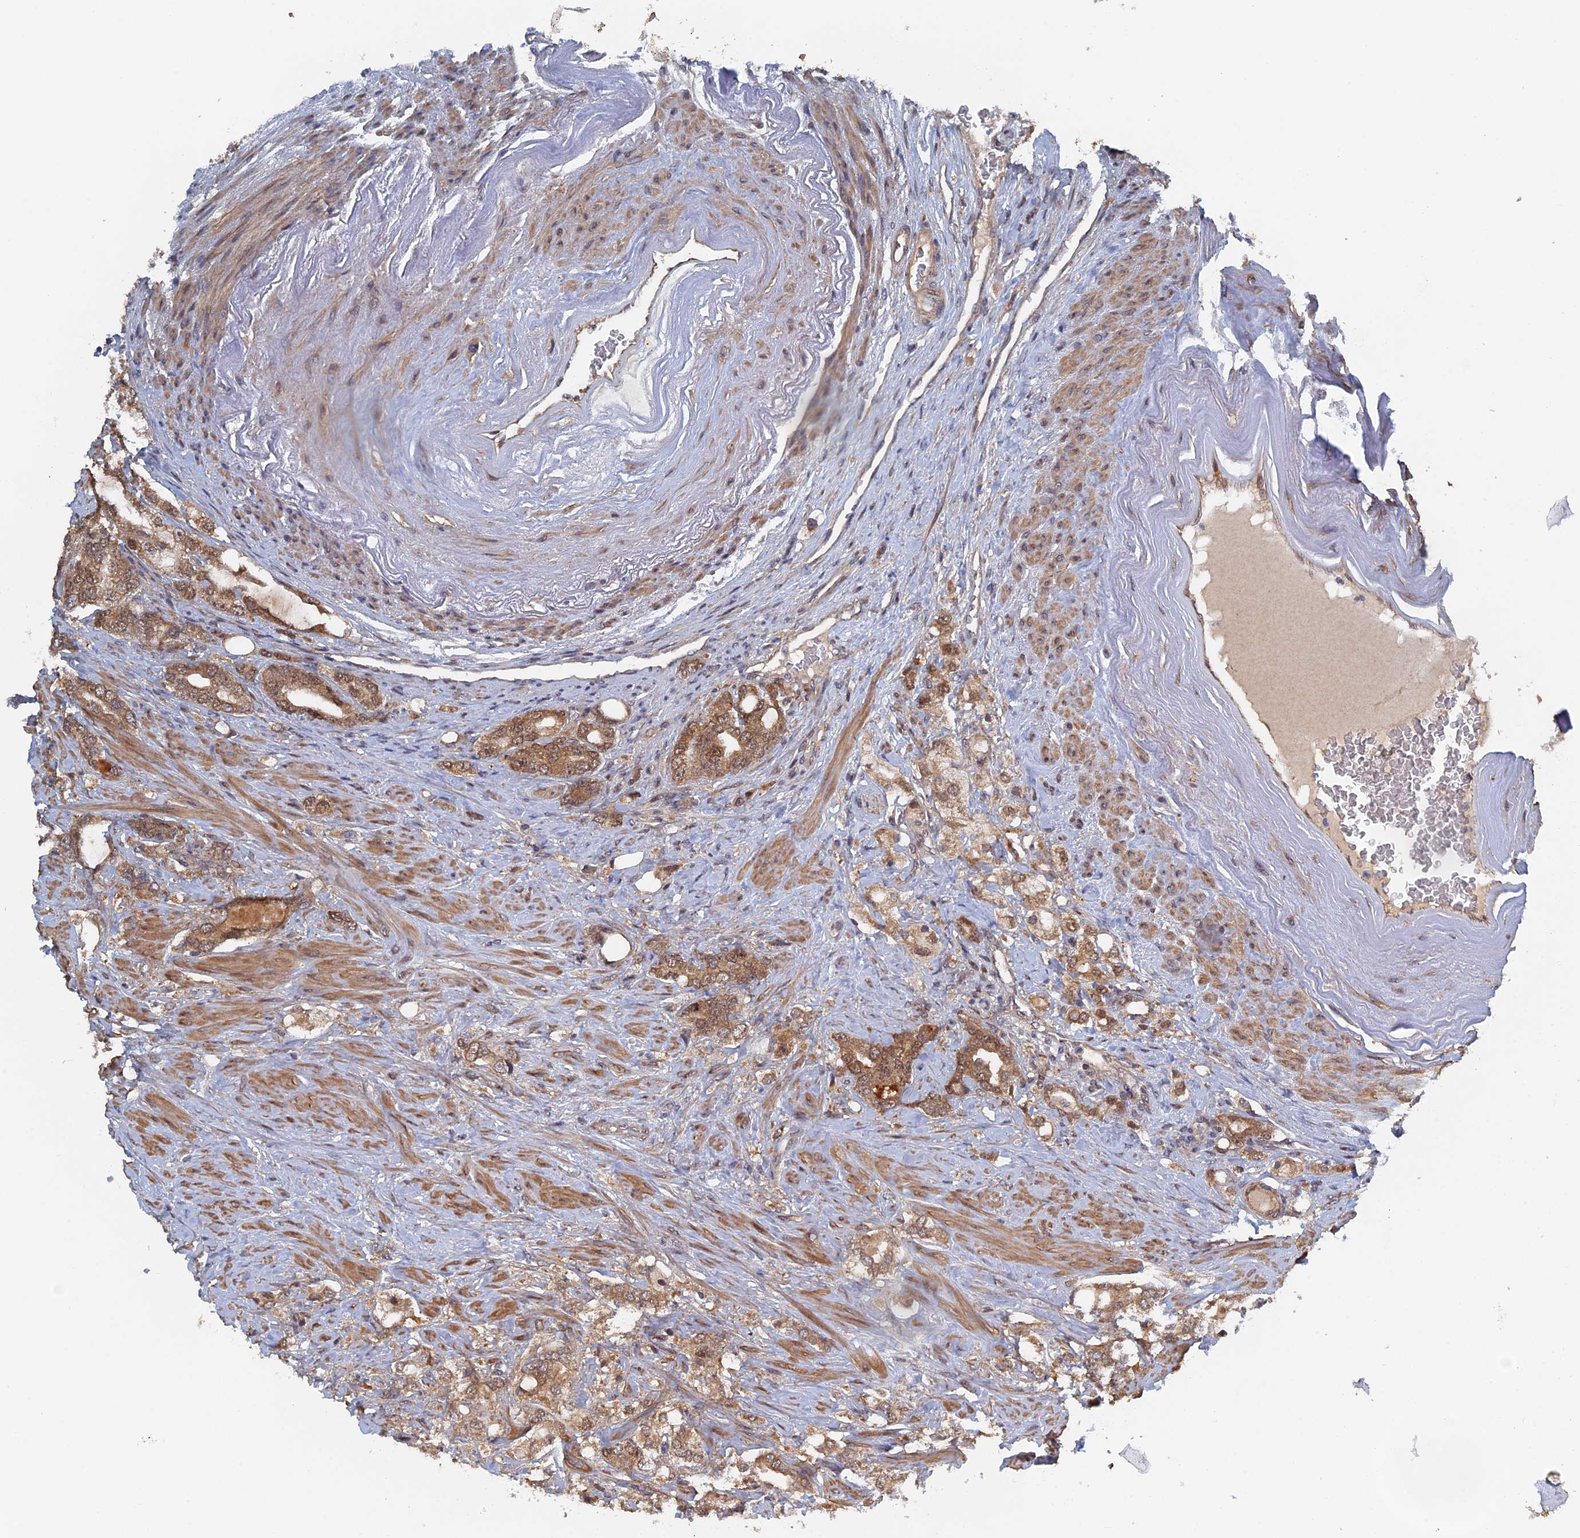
{"staining": {"intensity": "moderate", "quantity": ">75%", "location": "cytoplasmic/membranous,nuclear"}, "tissue": "prostate cancer", "cell_type": "Tumor cells", "image_type": "cancer", "snomed": [{"axis": "morphology", "description": "Adenocarcinoma, High grade"}, {"axis": "topography", "description": "Prostate"}], "caption": "Prostate cancer (adenocarcinoma (high-grade)) stained with a brown dye demonstrates moderate cytoplasmic/membranous and nuclear positive staining in approximately >75% of tumor cells.", "gene": "ELOVL6", "patient": {"sex": "male", "age": 64}}